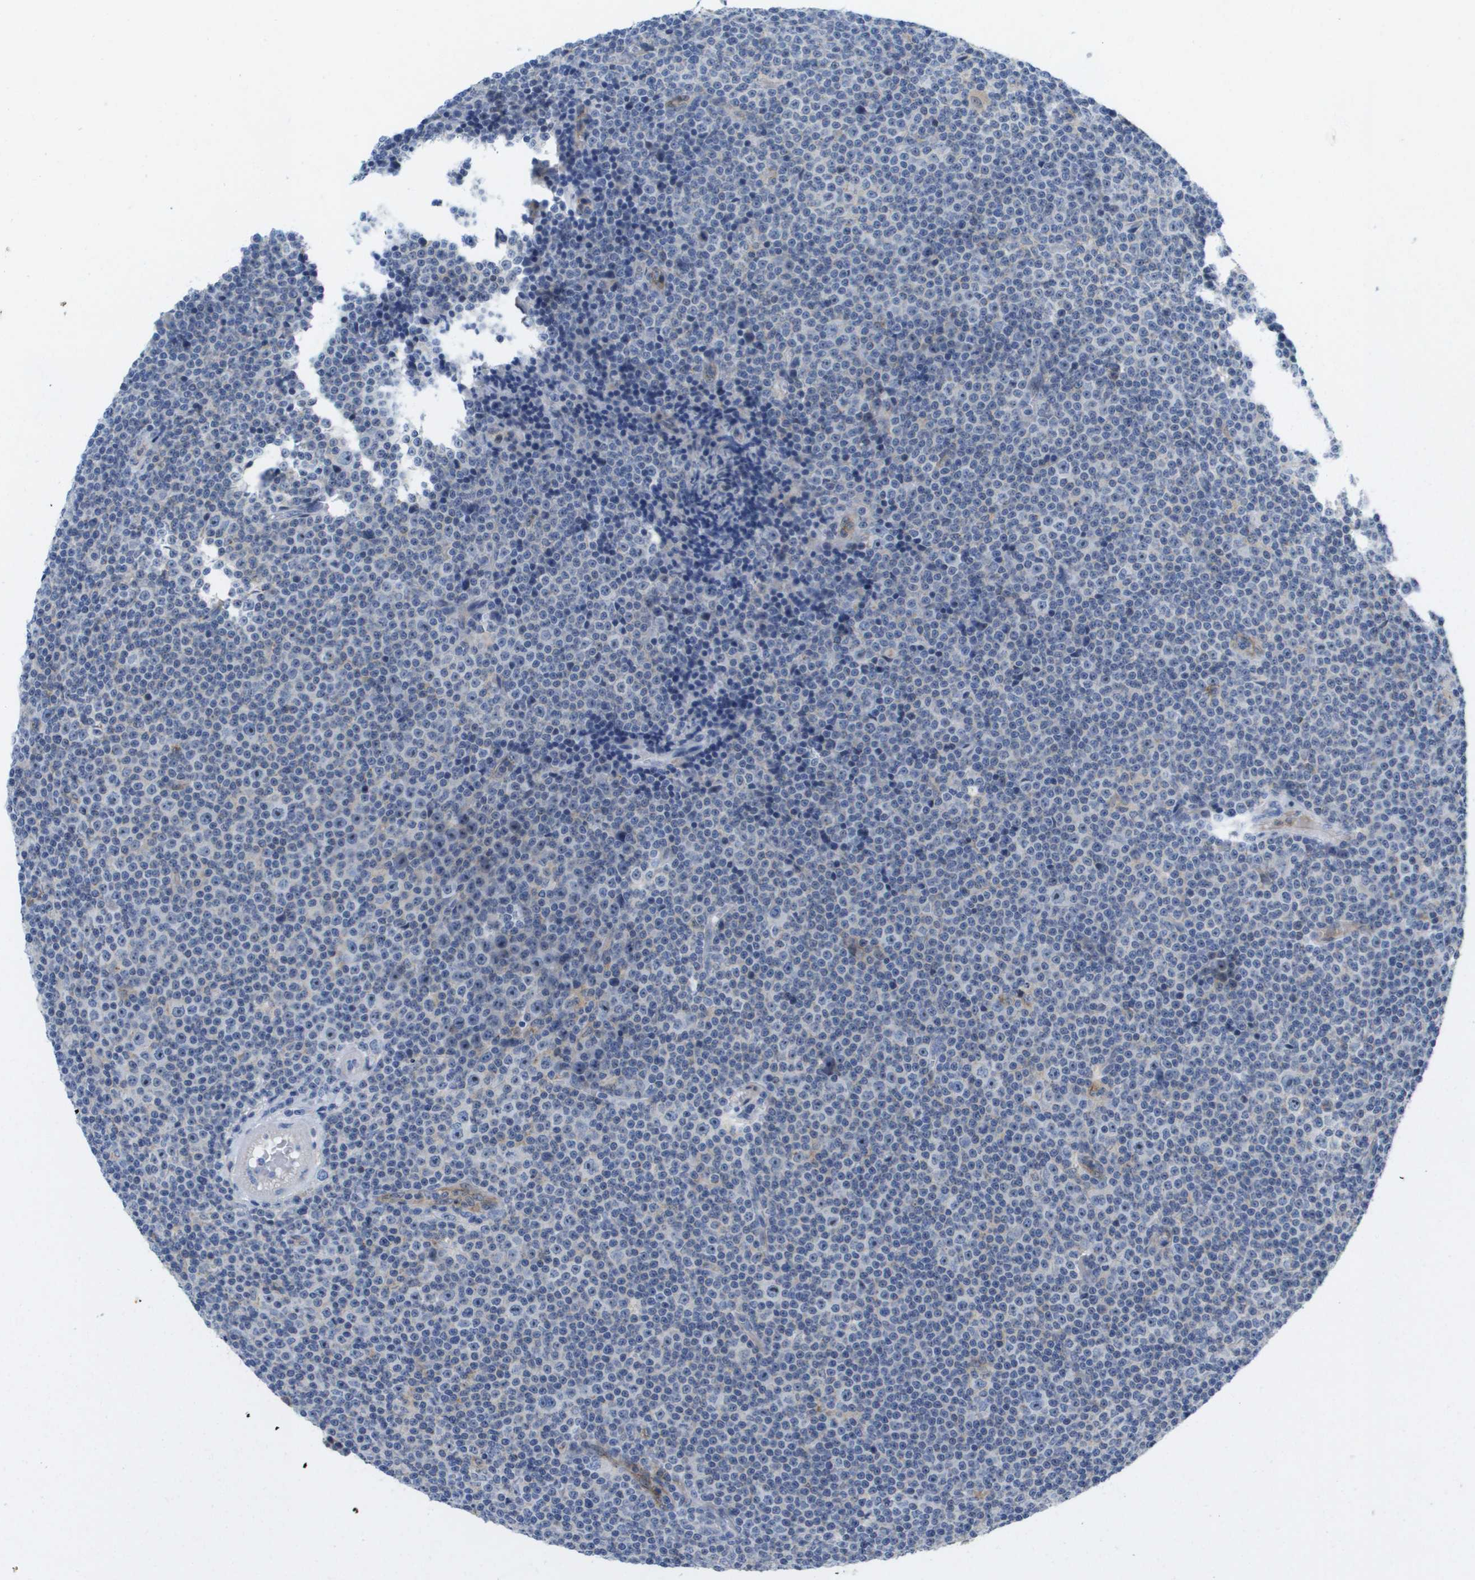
{"staining": {"intensity": "negative", "quantity": "none", "location": "none"}, "tissue": "lymphoma", "cell_type": "Tumor cells", "image_type": "cancer", "snomed": [{"axis": "morphology", "description": "Malignant lymphoma, non-Hodgkin's type, Low grade"}, {"axis": "topography", "description": "Lymph node"}], "caption": "This histopathology image is of malignant lymphoma, non-Hodgkin's type (low-grade) stained with immunohistochemistry to label a protein in brown with the nuclei are counter-stained blue. There is no expression in tumor cells. Nuclei are stained in blue.", "gene": "LIPG", "patient": {"sex": "female", "age": 67}}